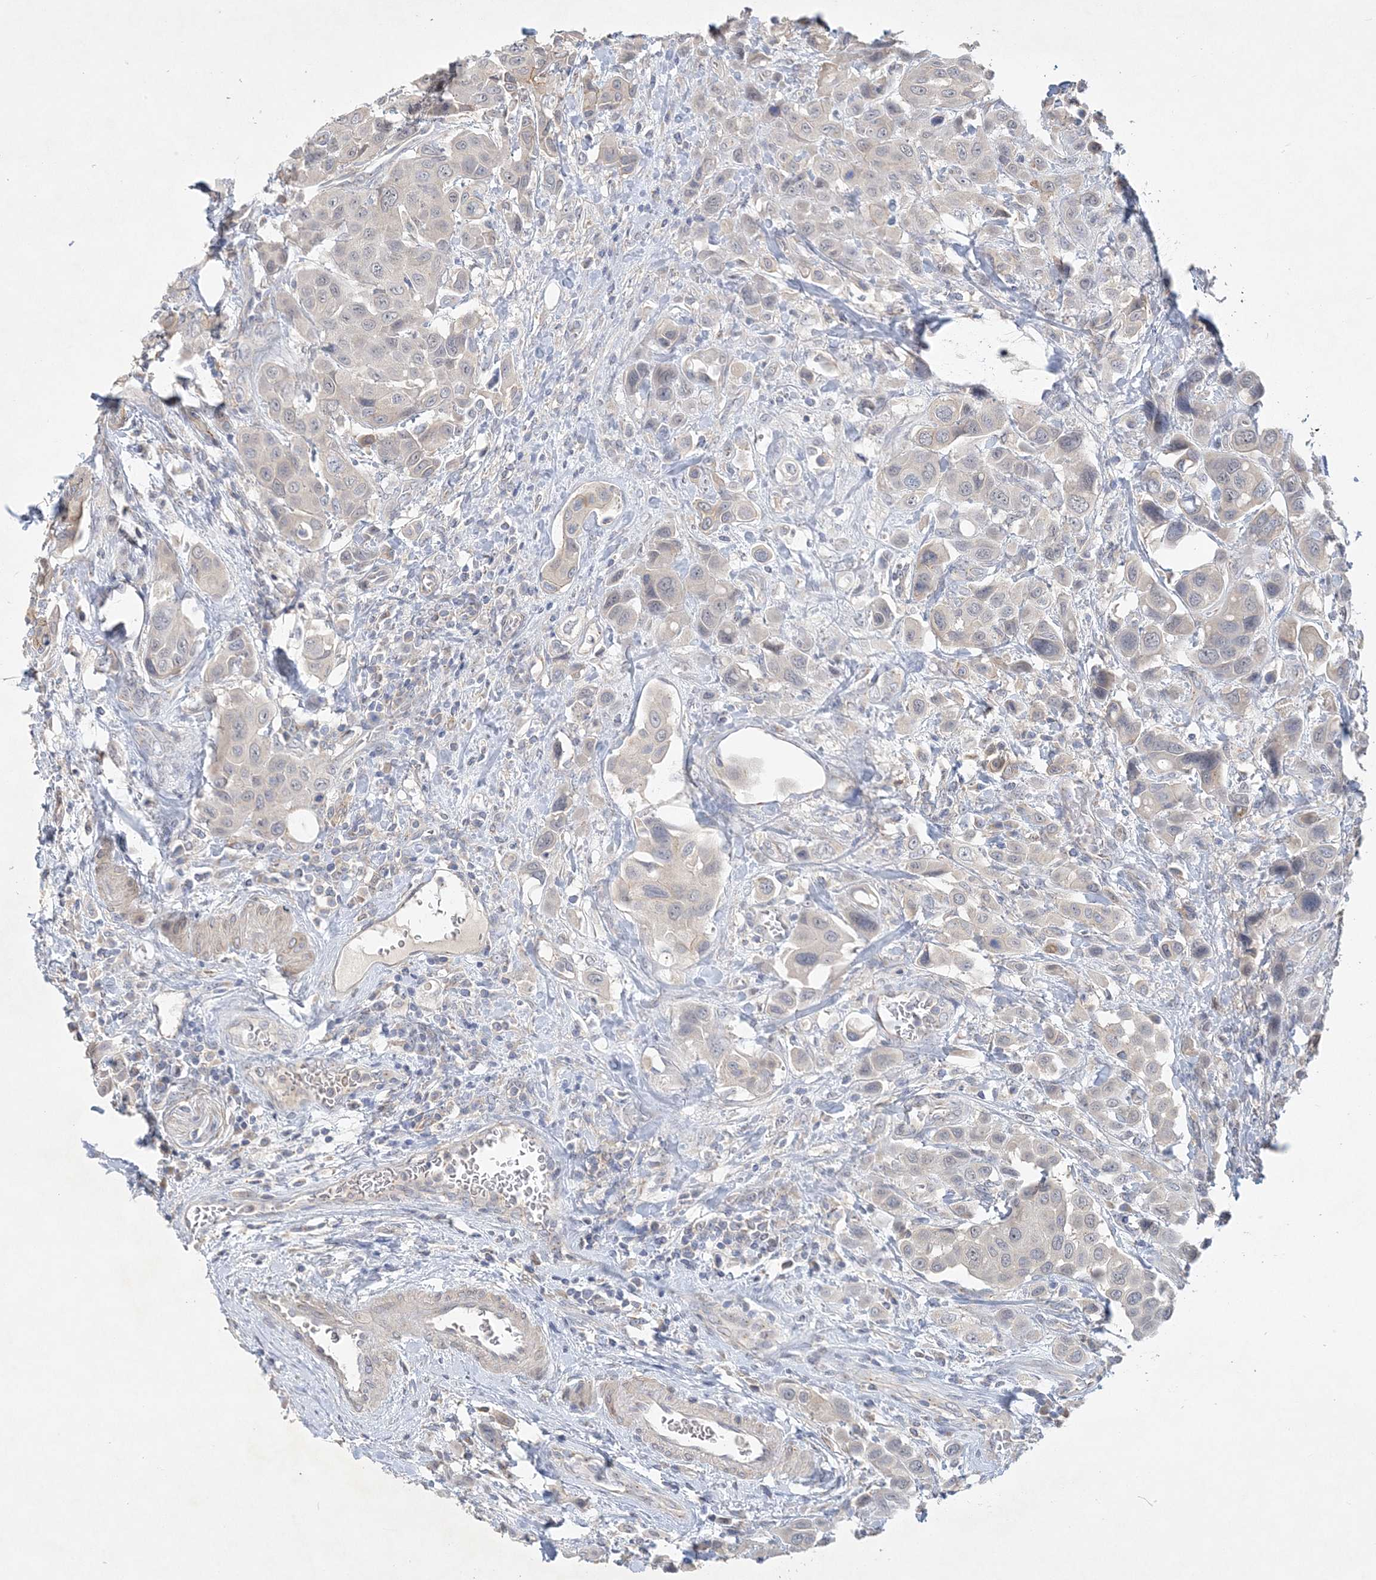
{"staining": {"intensity": "negative", "quantity": "none", "location": "none"}, "tissue": "urothelial cancer", "cell_type": "Tumor cells", "image_type": "cancer", "snomed": [{"axis": "morphology", "description": "Urothelial carcinoma, High grade"}, {"axis": "topography", "description": "Urinary bladder"}], "caption": "An immunohistochemistry photomicrograph of urothelial cancer is shown. There is no staining in tumor cells of urothelial cancer.", "gene": "ANKRD35", "patient": {"sex": "male", "age": 50}}